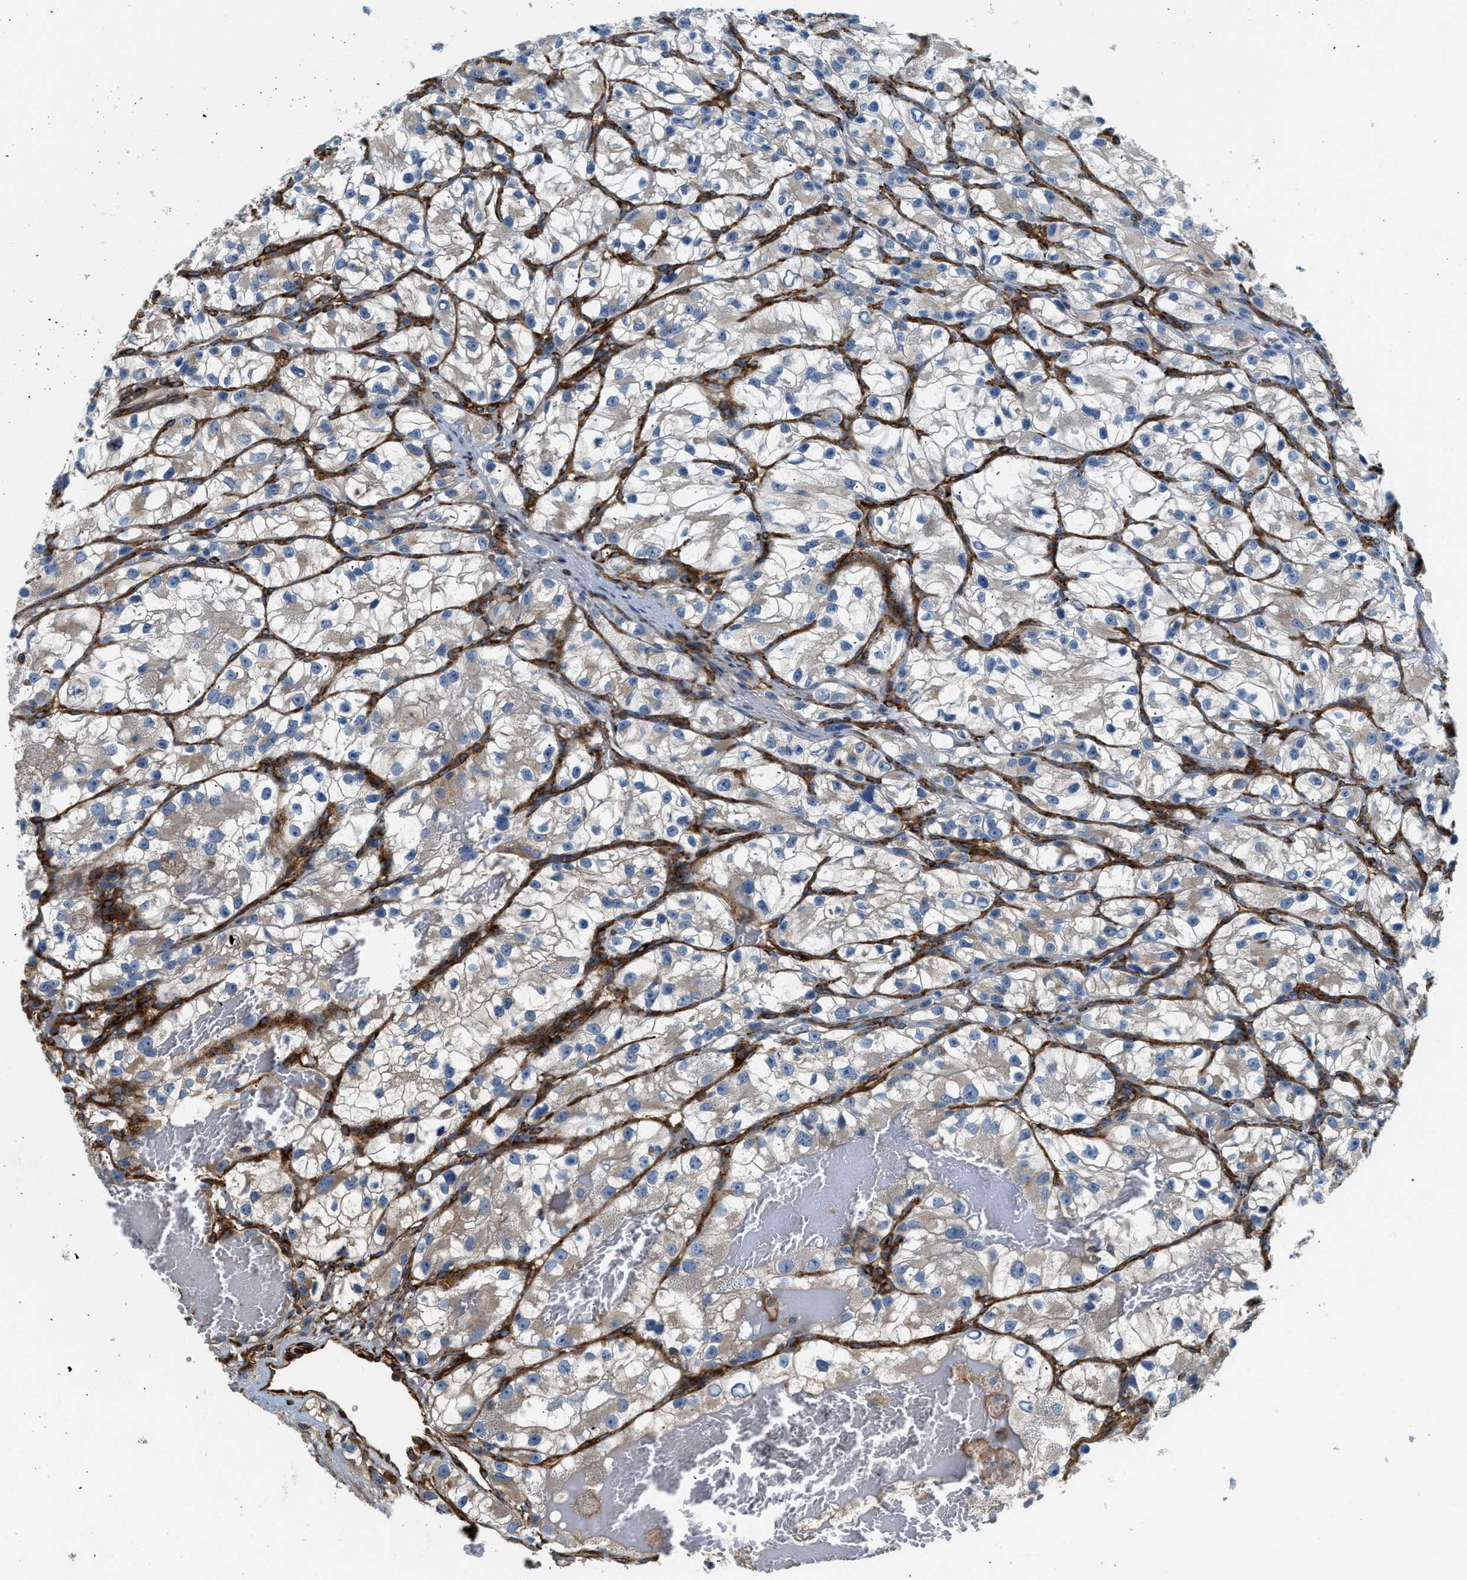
{"staining": {"intensity": "moderate", "quantity": "<25%", "location": "cytoplasmic/membranous"}, "tissue": "renal cancer", "cell_type": "Tumor cells", "image_type": "cancer", "snomed": [{"axis": "morphology", "description": "Adenocarcinoma, NOS"}, {"axis": "topography", "description": "Kidney"}], "caption": "A brown stain highlights moderate cytoplasmic/membranous expression of a protein in human renal adenocarcinoma tumor cells. (Stains: DAB (3,3'-diaminobenzidine) in brown, nuclei in blue, Microscopy: brightfield microscopy at high magnification).", "gene": "HIP1", "patient": {"sex": "female", "age": 57}}